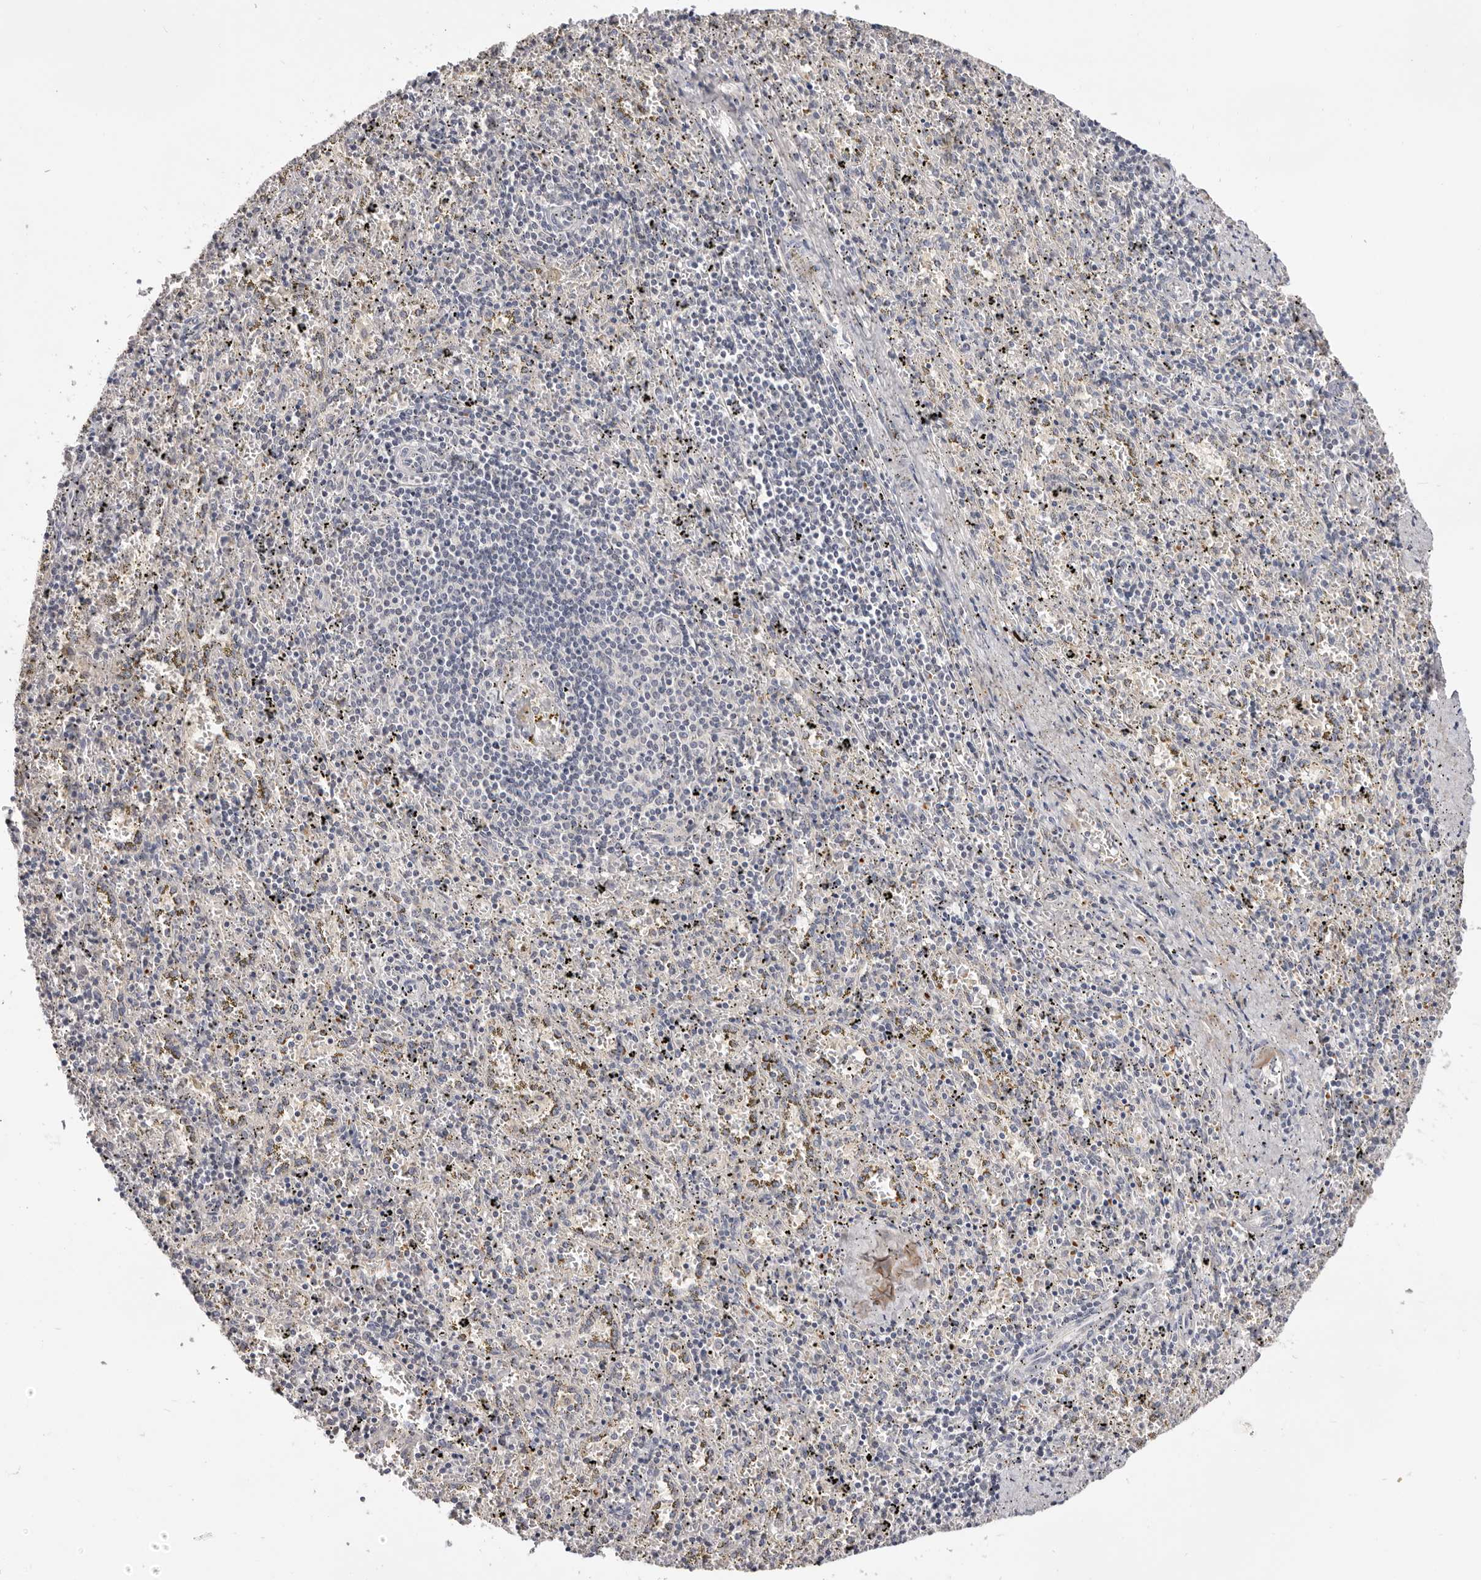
{"staining": {"intensity": "negative", "quantity": "none", "location": "none"}, "tissue": "spleen", "cell_type": "Cells in red pulp", "image_type": "normal", "snomed": [{"axis": "morphology", "description": "Normal tissue, NOS"}, {"axis": "topography", "description": "Spleen"}], "caption": "Cells in red pulp show no significant protein staining in benign spleen. Brightfield microscopy of immunohistochemistry stained with DAB (3,3'-diaminobenzidine) (brown) and hematoxylin (blue), captured at high magnification.", "gene": "DOP1A", "patient": {"sex": "male", "age": 11}}